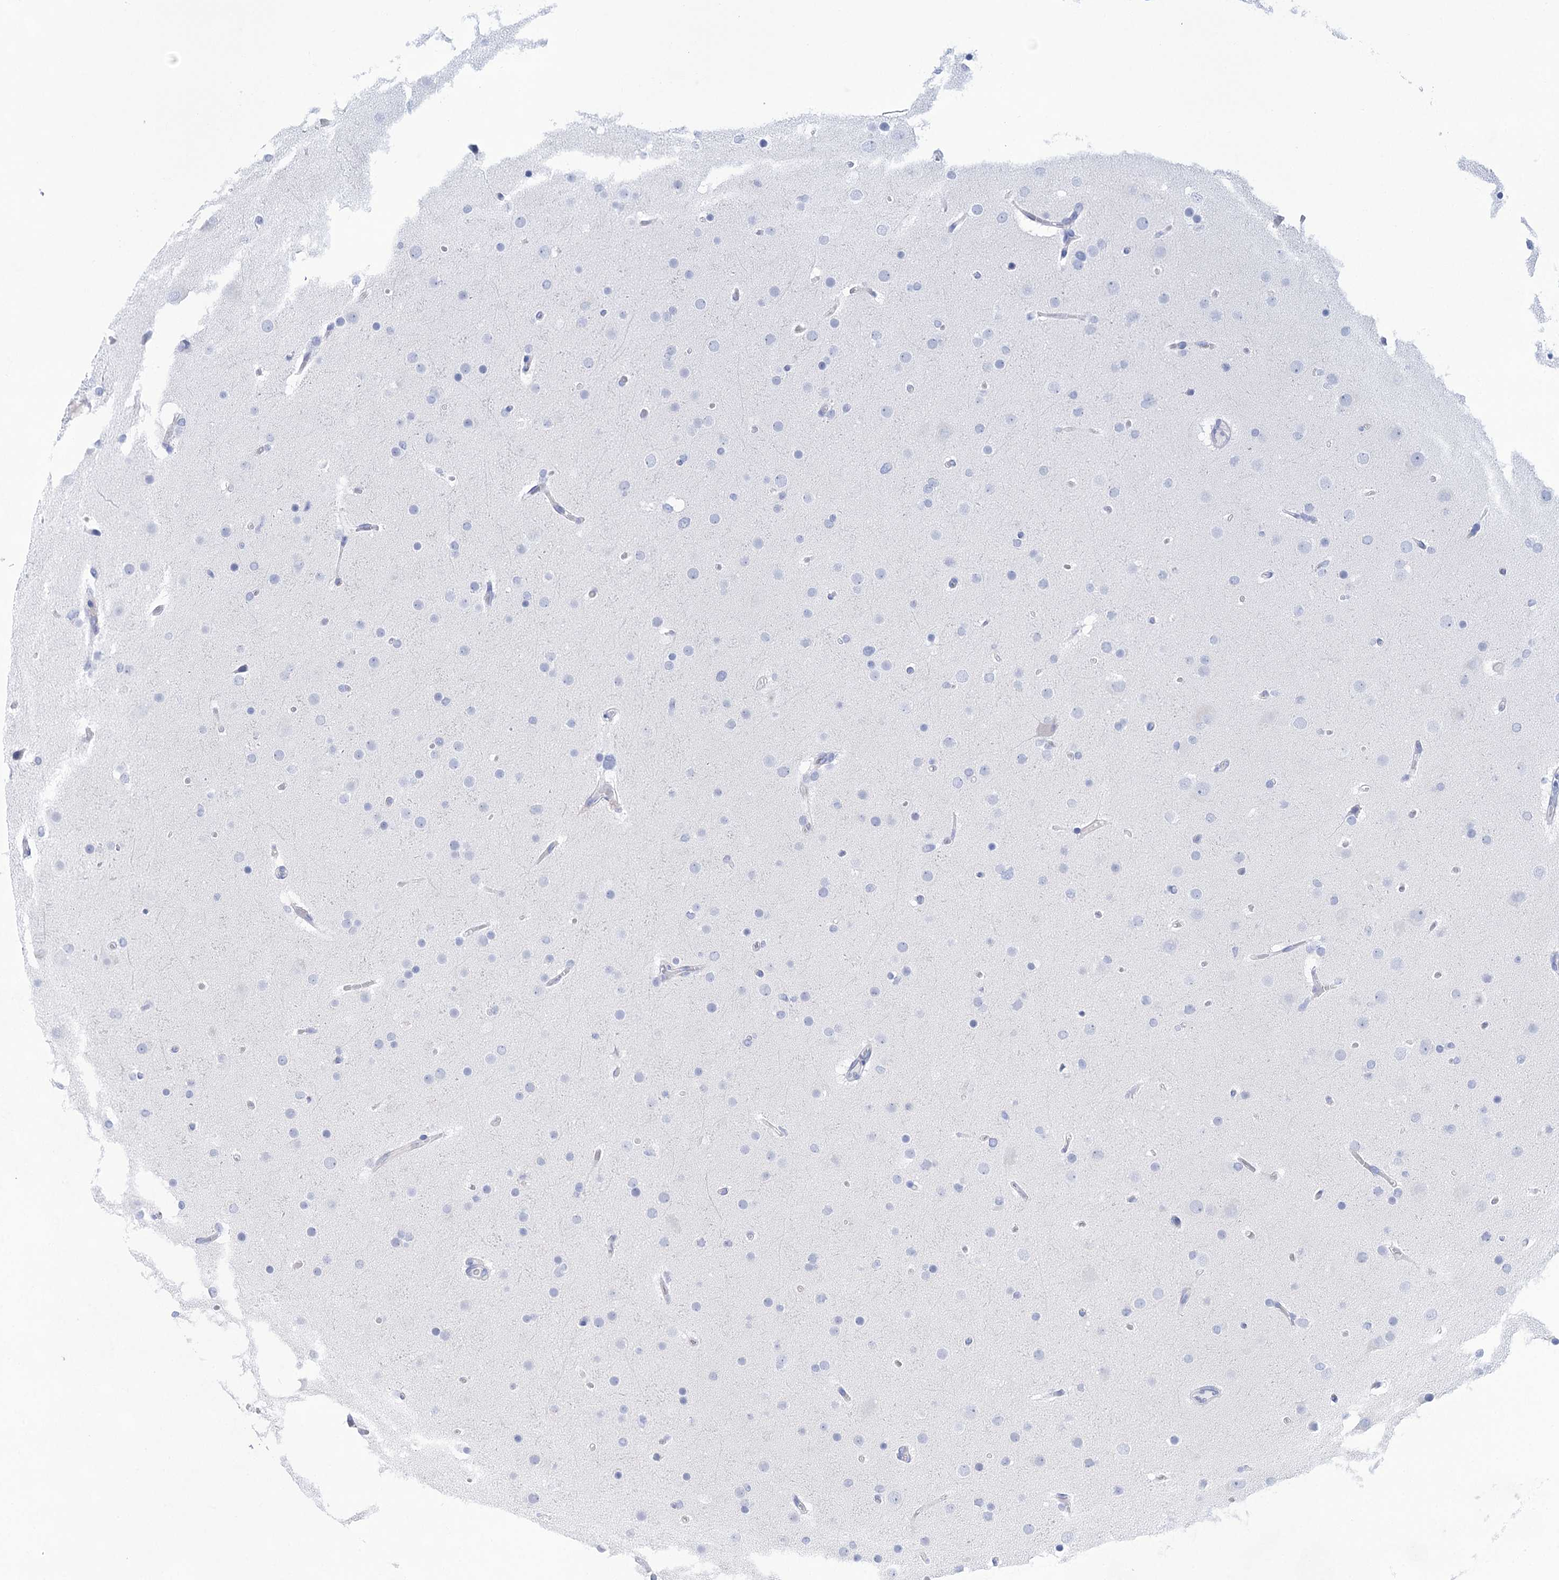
{"staining": {"intensity": "negative", "quantity": "none", "location": "none"}, "tissue": "glioma", "cell_type": "Tumor cells", "image_type": "cancer", "snomed": [{"axis": "morphology", "description": "Glioma, malignant, High grade"}, {"axis": "topography", "description": "Cerebral cortex"}], "caption": "IHC photomicrograph of neoplastic tissue: glioma stained with DAB displays no significant protein positivity in tumor cells. (DAB (3,3'-diaminobenzidine) immunohistochemistry (IHC) with hematoxylin counter stain).", "gene": "LALBA", "patient": {"sex": "female", "age": 36}}